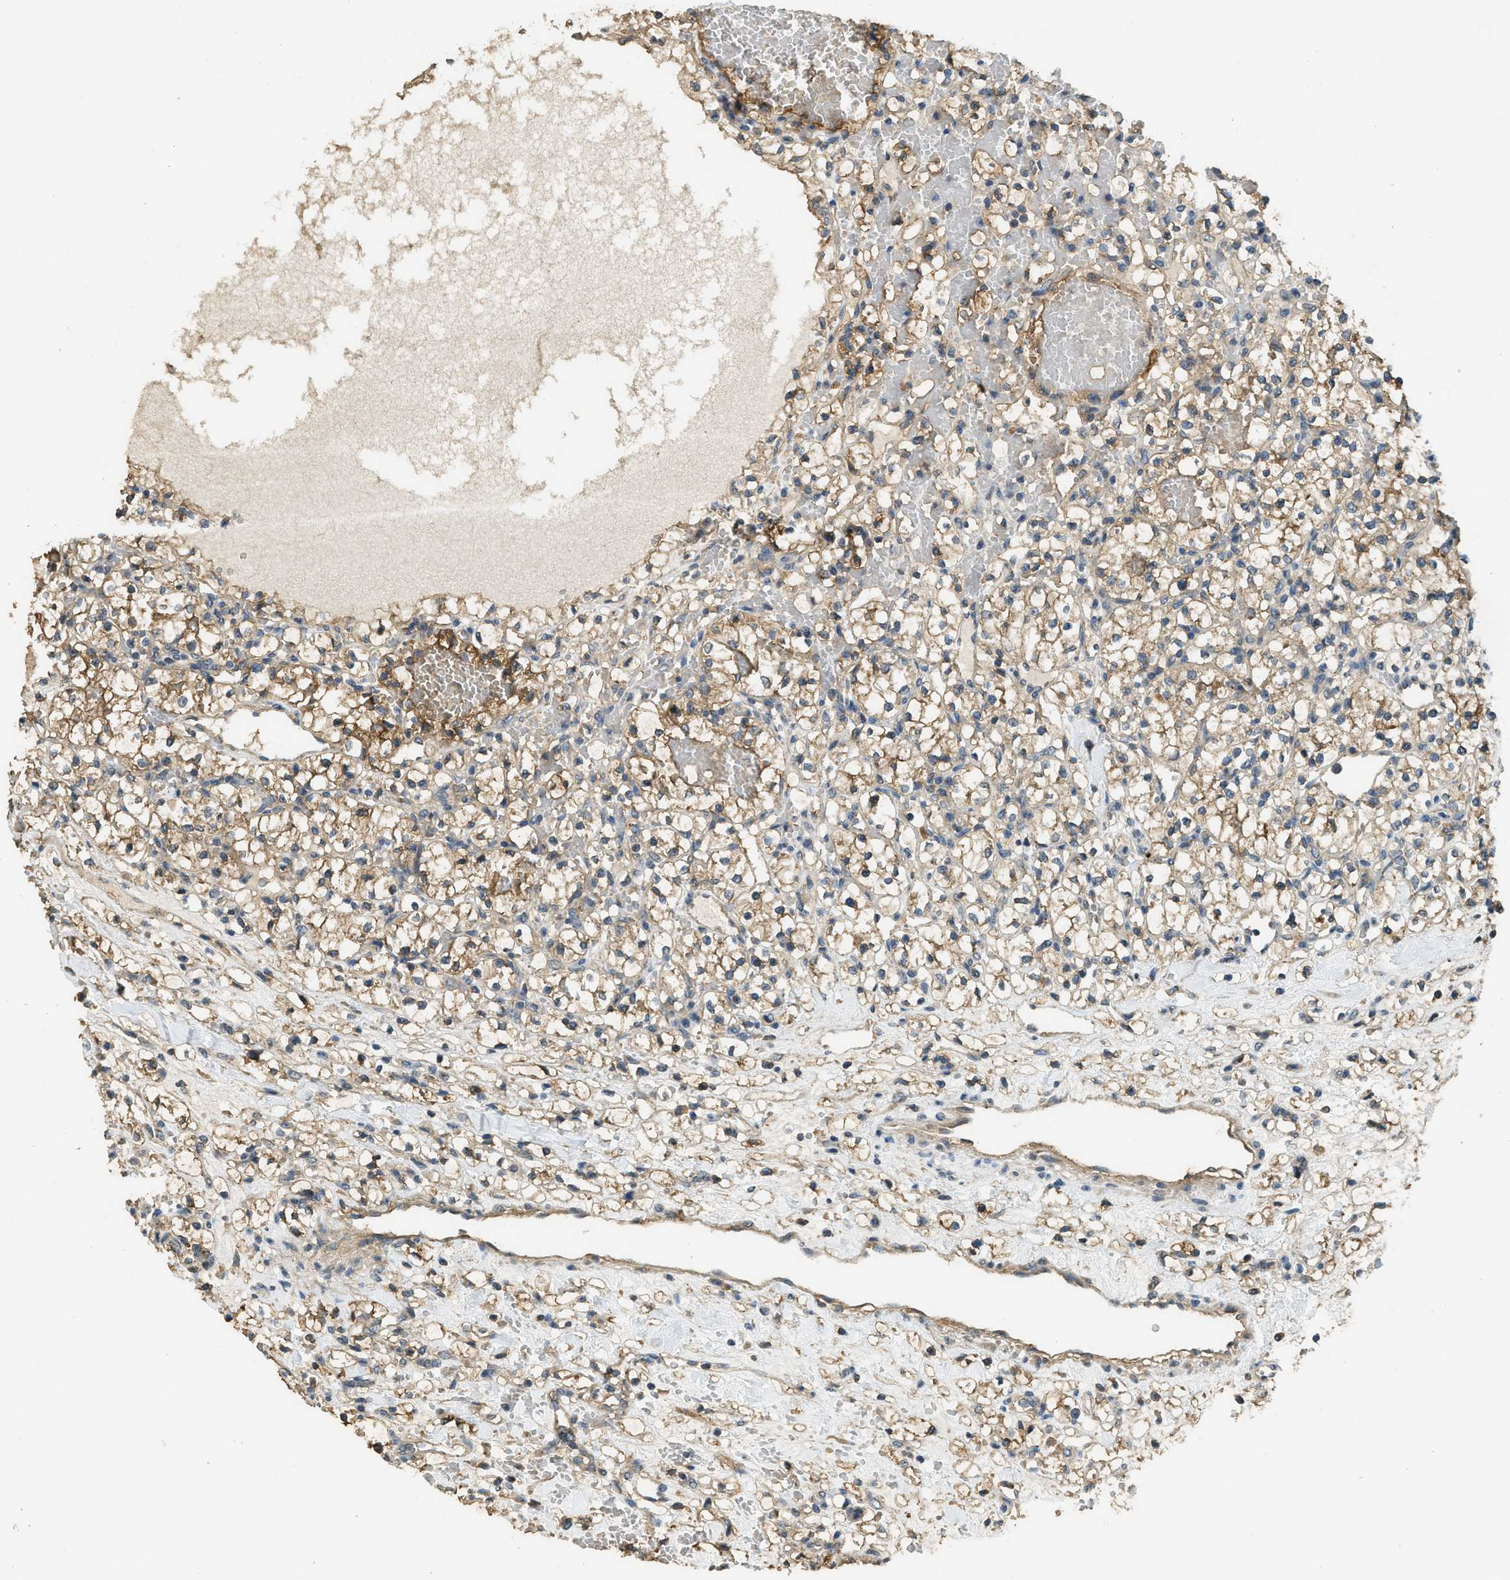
{"staining": {"intensity": "moderate", "quantity": ">75%", "location": "cytoplasmic/membranous"}, "tissue": "renal cancer", "cell_type": "Tumor cells", "image_type": "cancer", "snomed": [{"axis": "morphology", "description": "Adenocarcinoma, NOS"}, {"axis": "topography", "description": "Kidney"}], "caption": "Tumor cells demonstrate moderate cytoplasmic/membranous positivity in approximately >75% of cells in adenocarcinoma (renal).", "gene": "CD276", "patient": {"sex": "female", "age": 60}}